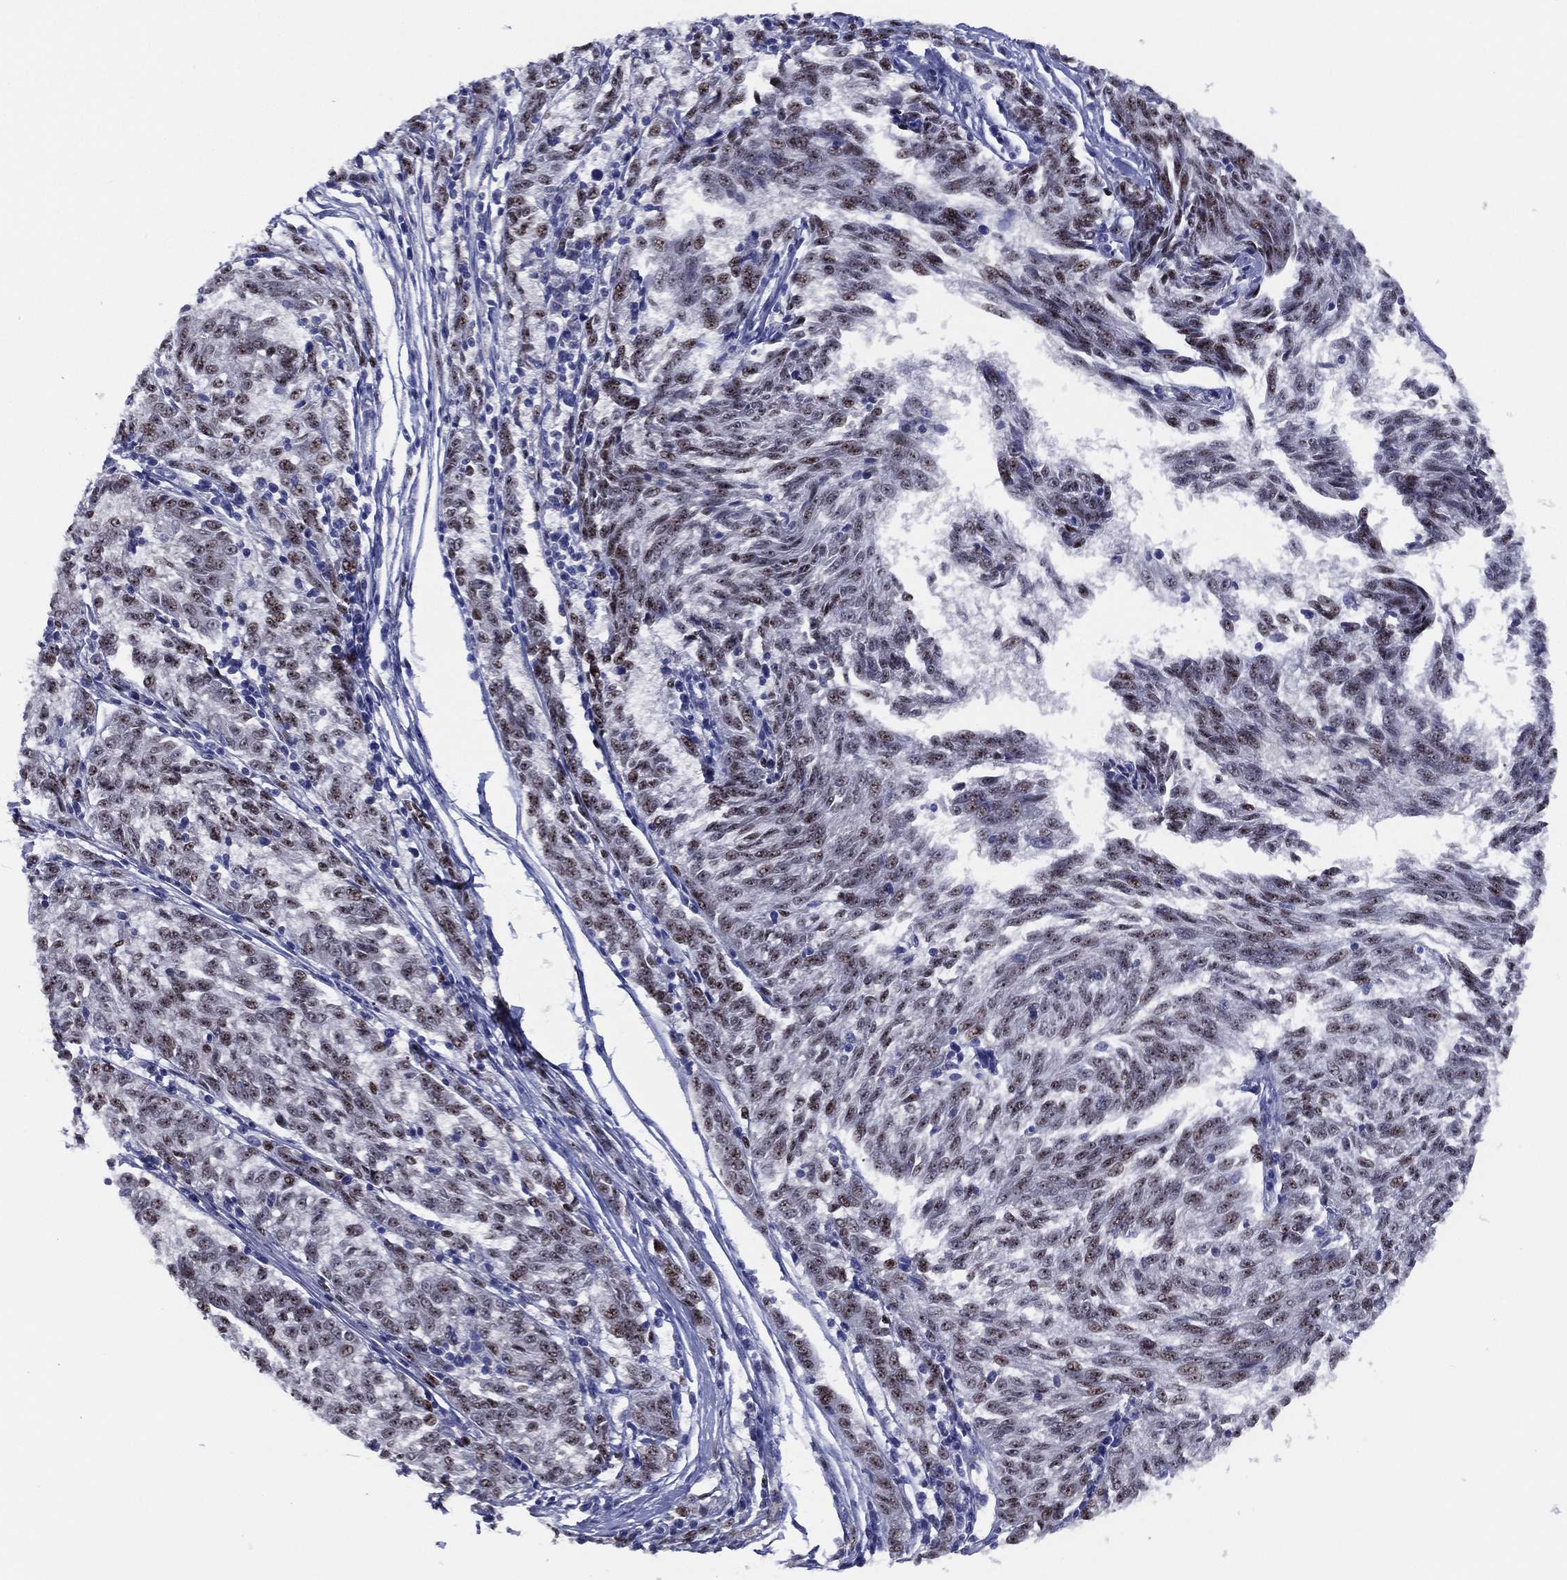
{"staining": {"intensity": "moderate", "quantity": "25%-75%", "location": "nuclear"}, "tissue": "melanoma", "cell_type": "Tumor cells", "image_type": "cancer", "snomed": [{"axis": "morphology", "description": "Malignant melanoma, NOS"}, {"axis": "topography", "description": "Skin"}], "caption": "This is a histology image of immunohistochemistry (IHC) staining of malignant melanoma, which shows moderate positivity in the nuclear of tumor cells.", "gene": "TFAP2A", "patient": {"sex": "female", "age": 72}}